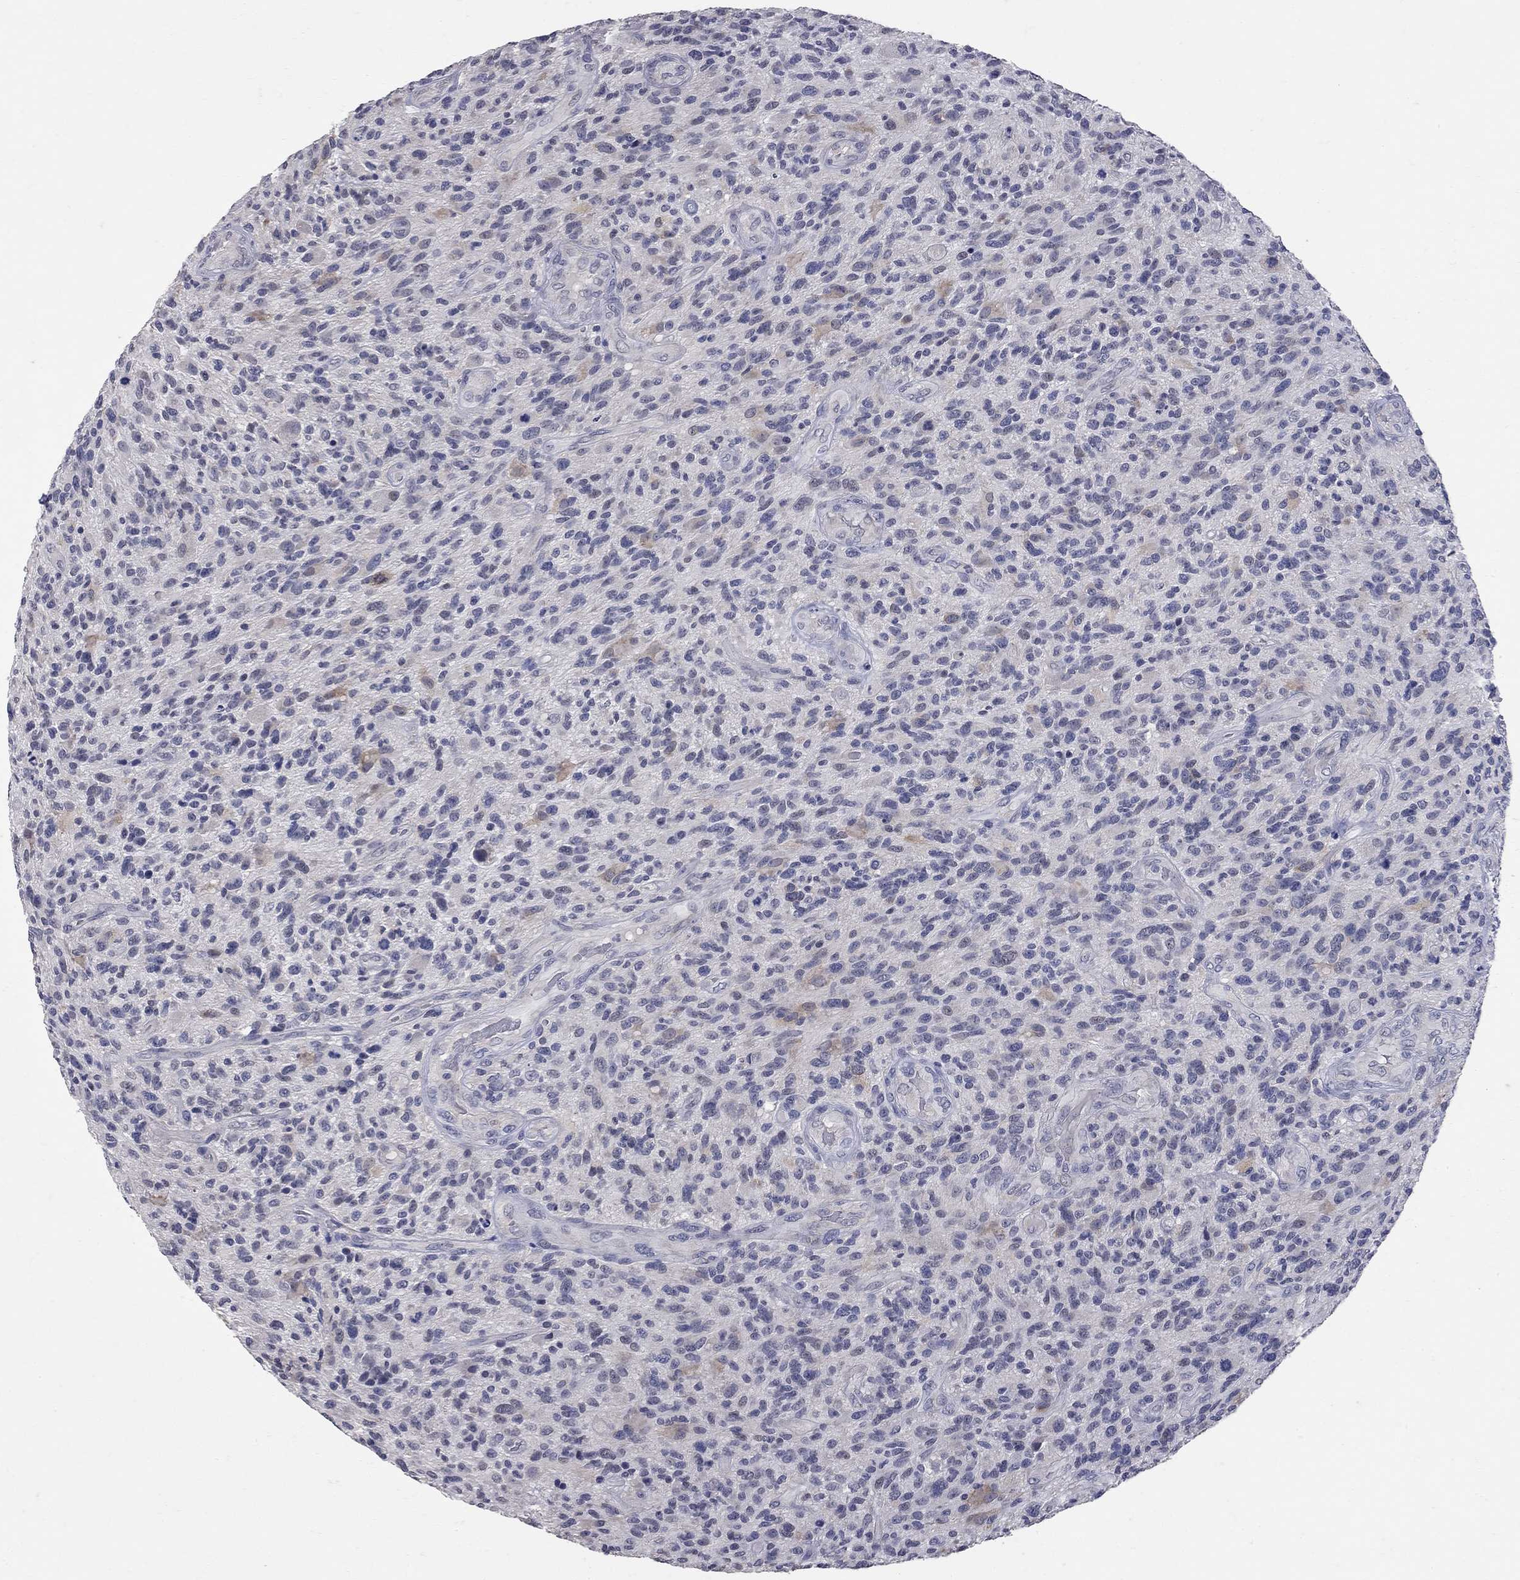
{"staining": {"intensity": "negative", "quantity": "none", "location": "none"}, "tissue": "glioma", "cell_type": "Tumor cells", "image_type": "cancer", "snomed": [{"axis": "morphology", "description": "Glioma, malignant, High grade"}, {"axis": "topography", "description": "Brain"}], "caption": "High-grade glioma (malignant) was stained to show a protein in brown. There is no significant staining in tumor cells.", "gene": "NOS2", "patient": {"sex": "male", "age": 47}}